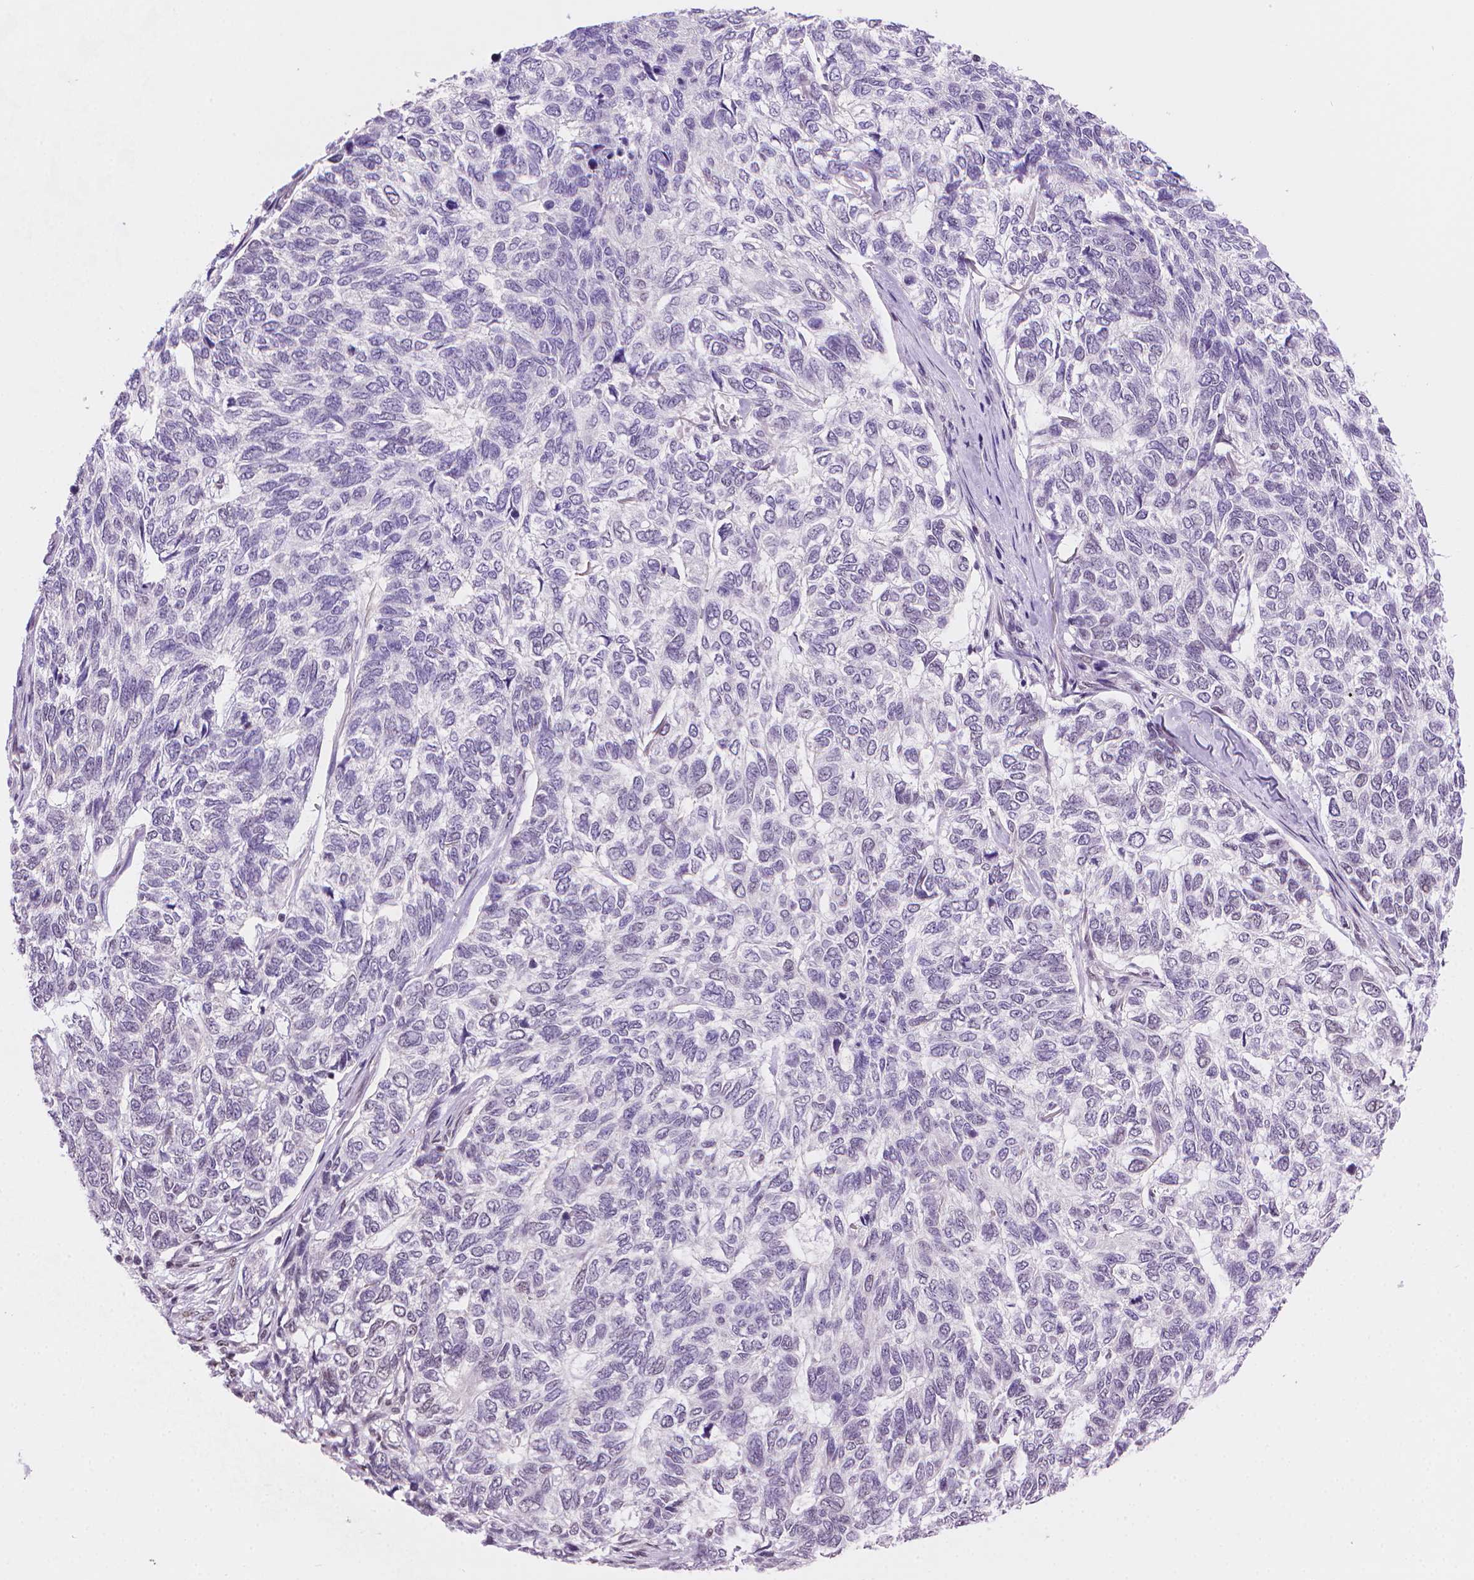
{"staining": {"intensity": "negative", "quantity": "none", "location": "none"}, "tissue": "skin cancer", "cell_type": "Tumor cells", "image_type": "cancer", "snomed": [{"axis": "morphology", "description": "Basal cell carcinoma"}, {"axis": "topography", "description": "Skin"}], "caption": "Human skin basal cell carcinoma stained for a protein using immunohistochemistry shows no staining in tumor cells.", "gene": "UBN1", "patient": {"sex": "female", "age": 65}}